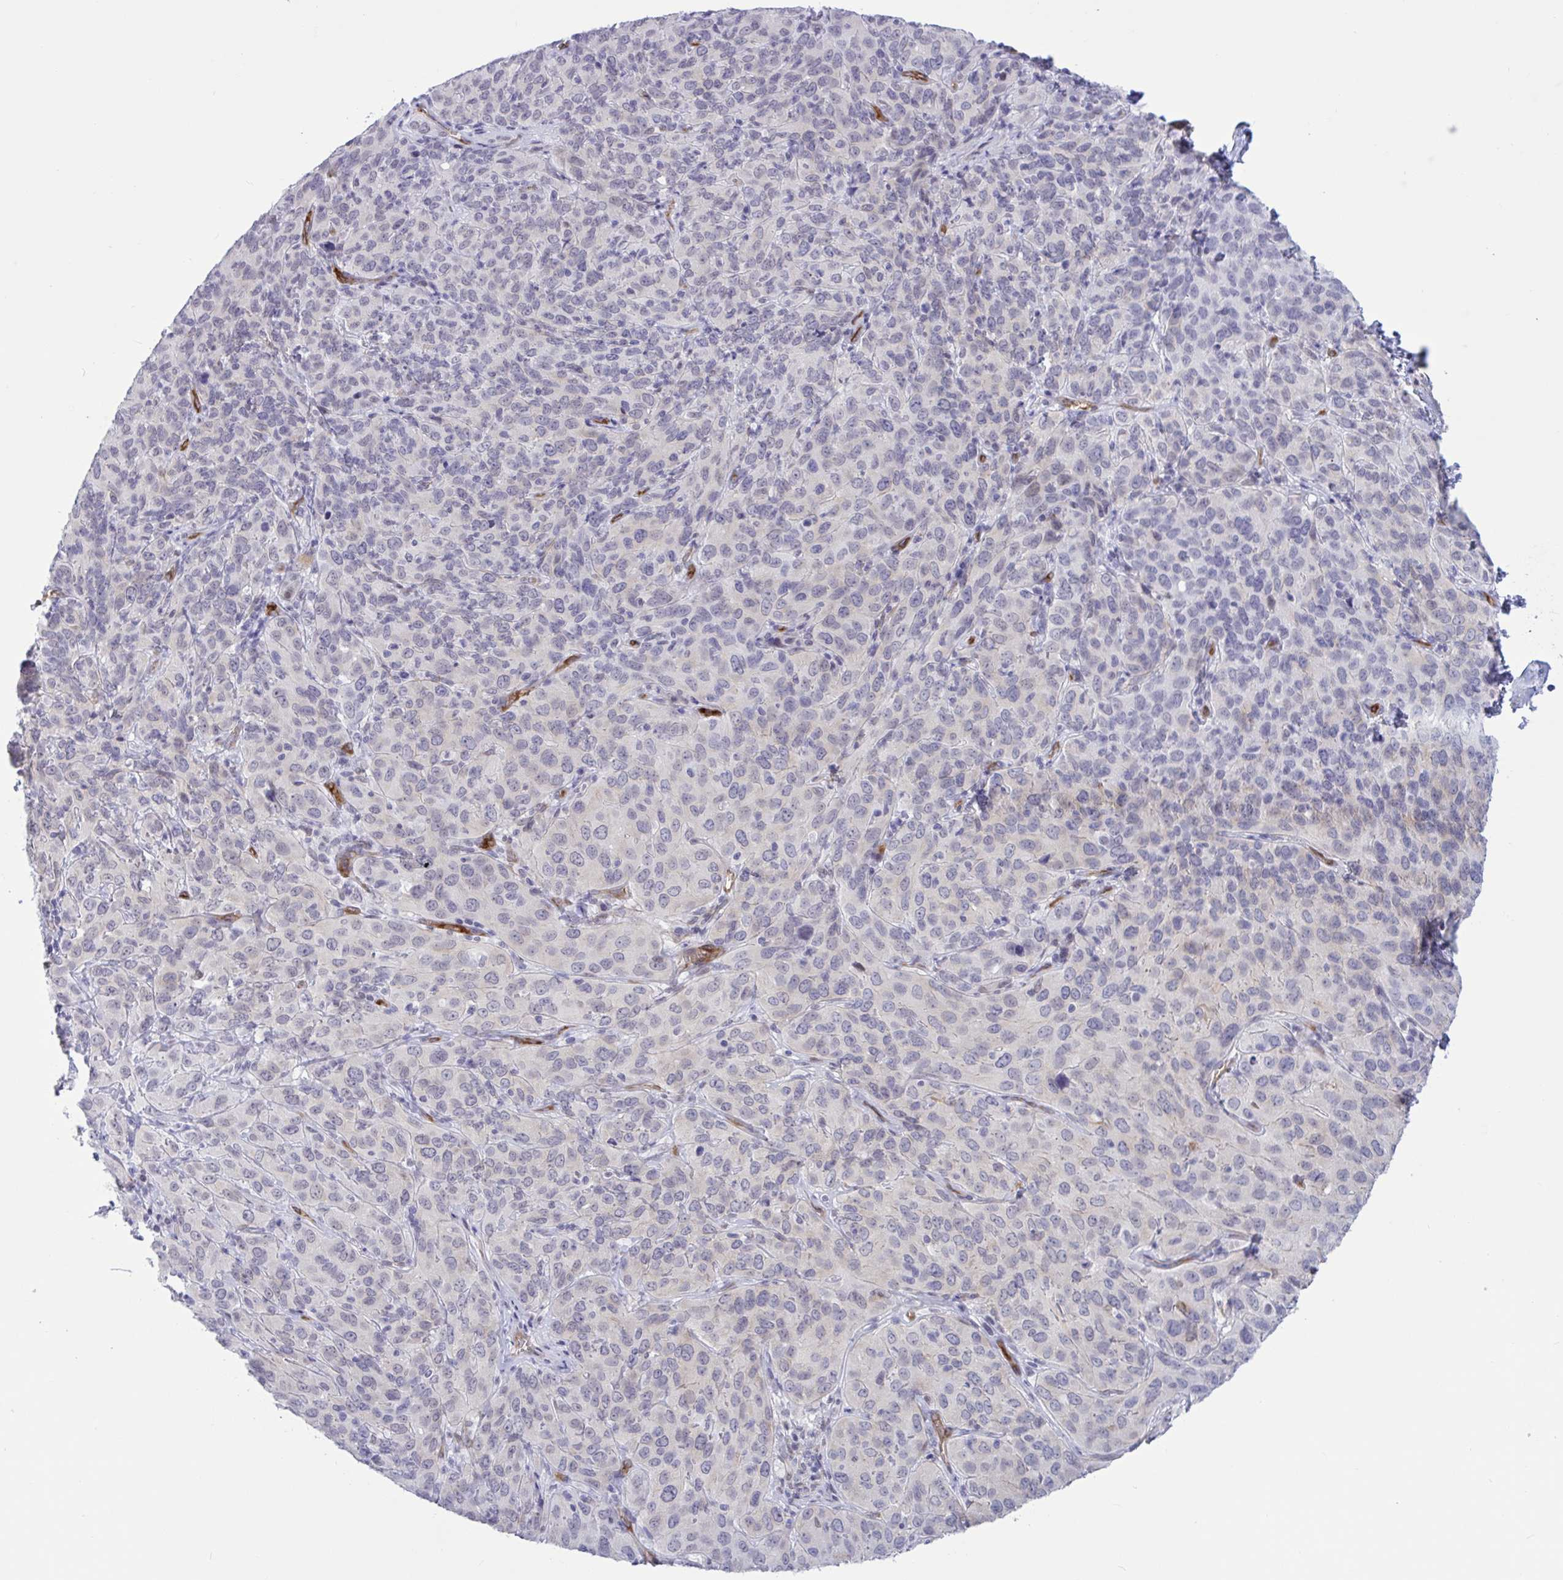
{"staining": {"intensity": "negative", "quantity": "none", "location": "none"}, "tissue": "cervical cancer", "cell_type": "Tumor cells", "image_type": "cancer", "snomed": [{"axis": "morphology", "description": "Squamous cell carcinoma, NOS"}, {"axis": "topography", "description": "Cervix"}], "caption": "Immunohistochemistry micrograph of neoplastic tissue: cervical cancer (squamous cell carcinoma) stained with DAB (3,3'-diaminobenzidine) exhibits no significant protein expression in tumor cells. The staining was performed using DAB (3,3'-diaminobenzidine) to visualize the protein expression in brown, while the nuclei were stained in blue with hematoxylin (Magnification: 20x).", "gene": "EML1", "patient": {"sex": "female", "age": 51}}